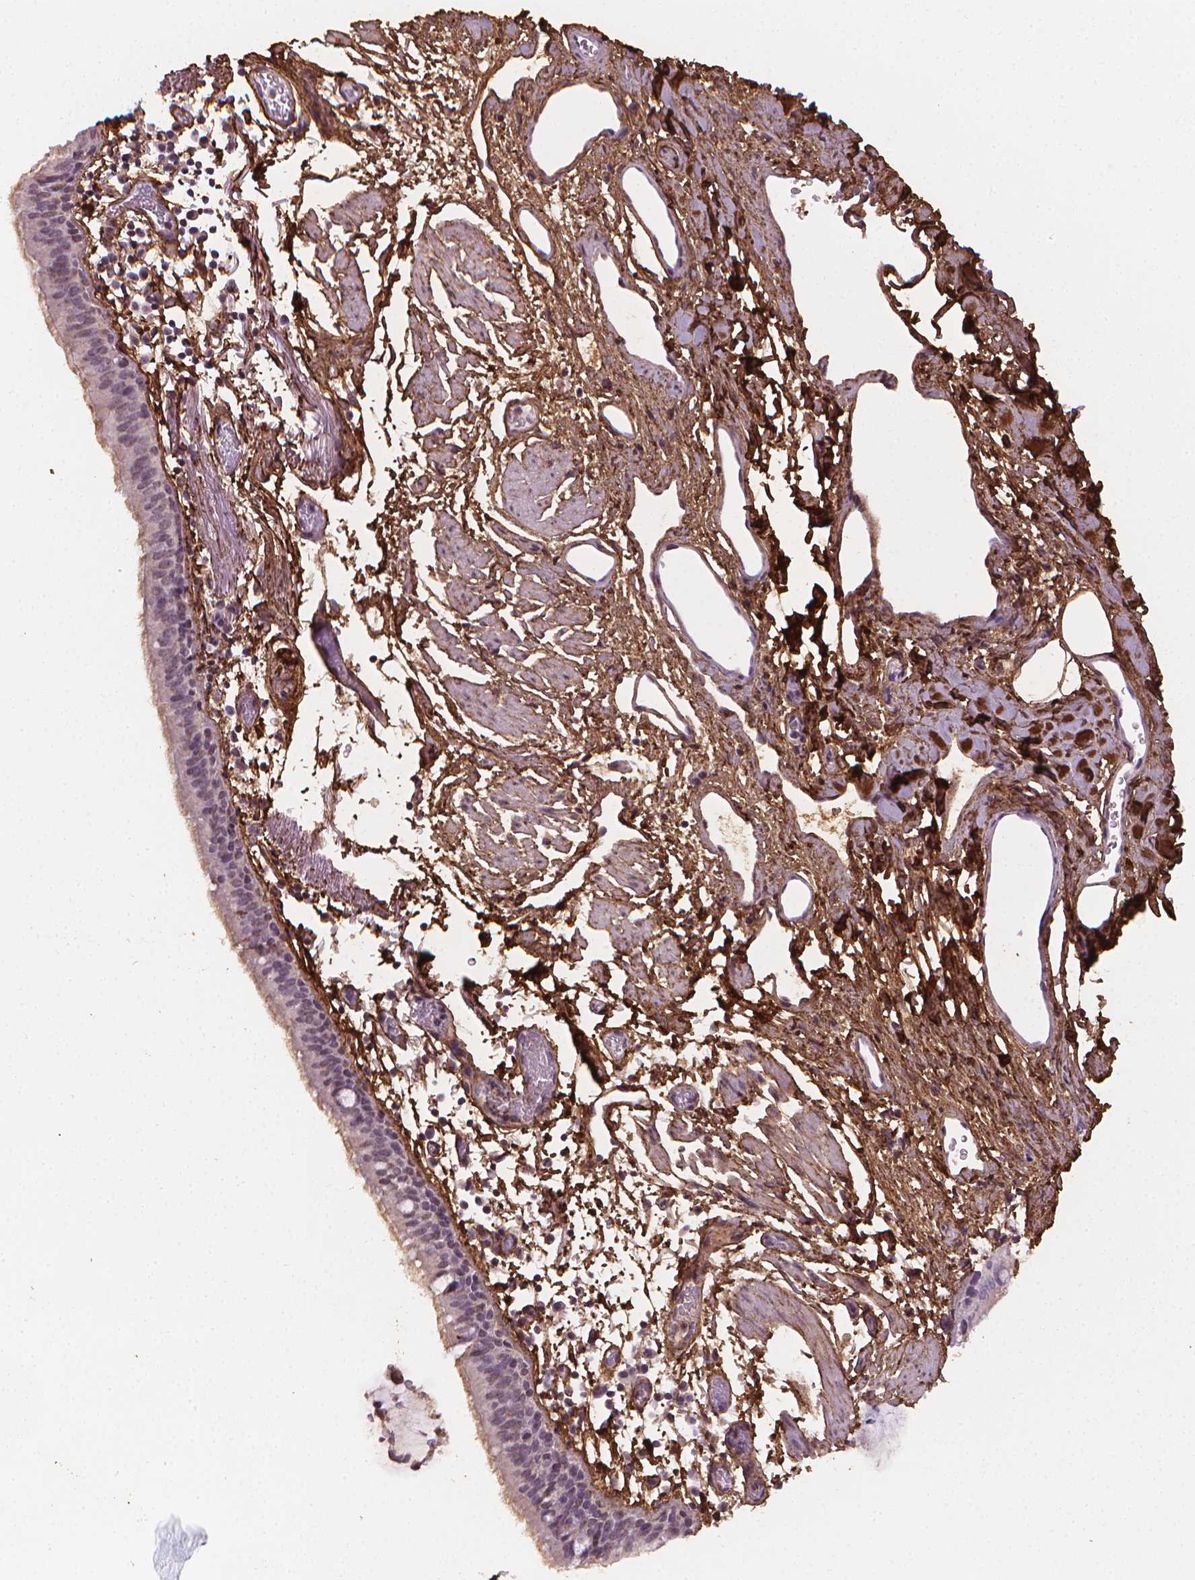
{"staining": {"intensity": "negative", "quantity": "none", "location": "none"}, "tissue": "bronchus", "cell_type": "Respiratory epithelial cells", "image_type": "normal", "snomed": [{"axis": "morphology", "description": "Normal tissue, NOS"}, {"axis": "morphology", "description": "Adenocarcinoma, NOS"}, {"axis": "topography", "description": "Bronchus"}], "caption": "The micrograph shows no staining of respiratory epithelial cells in unremarkable bronchus. (DAB IHC with hematoxylin counter stain).", "gene": "DCN", "patient": {"sex": "male", "age": 68}}